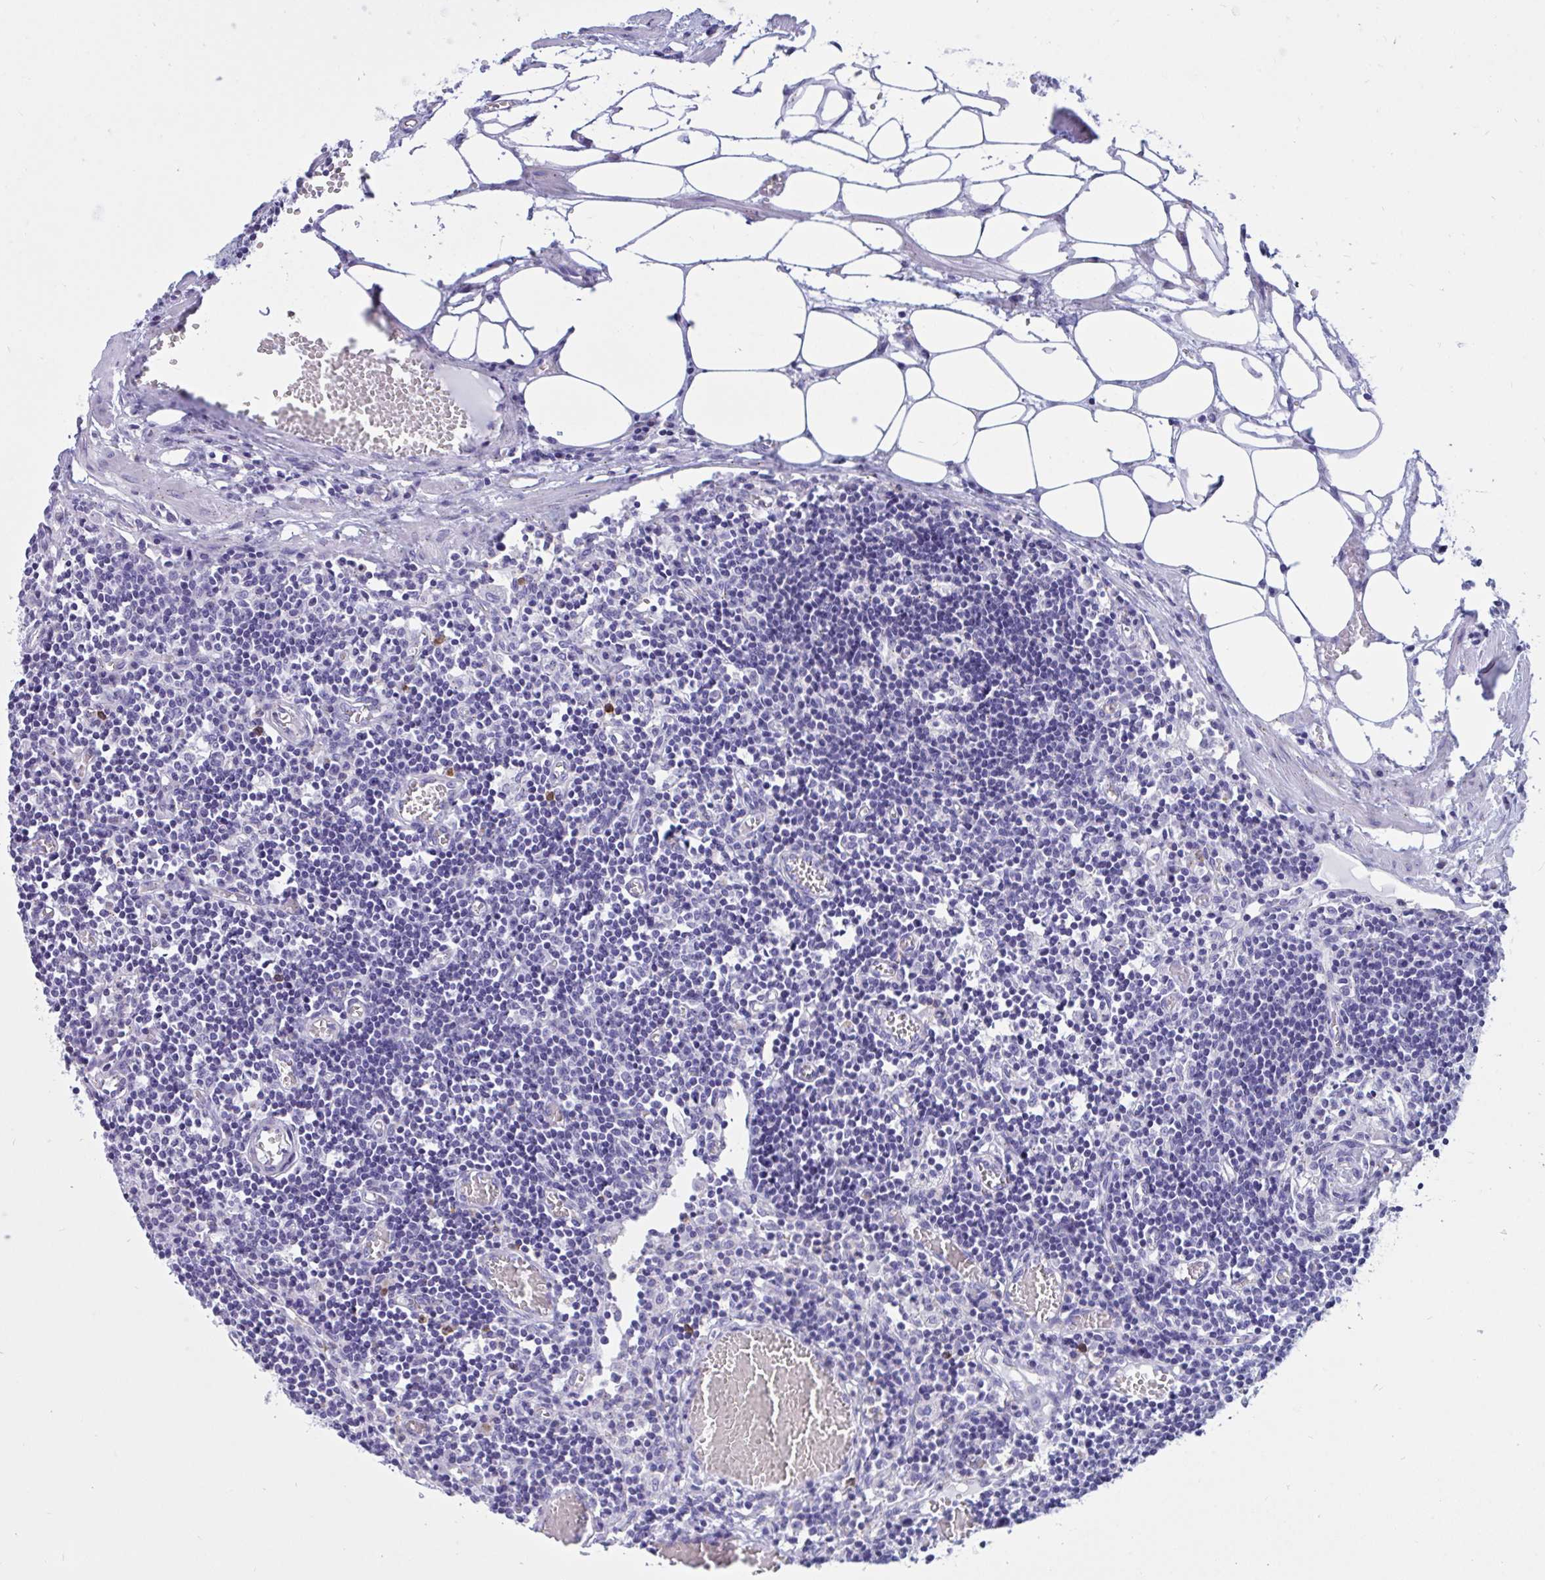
{"staining": {"intensity": "weak", "quantity": "<25%", "location": "cytoplasmic/membranous"}, "tissue": "lymph node", "cell_type": "Germinal center cells", "image_type": "normal", "snomed": [{"axis": "morphology", "description": "Normal tissue, NOS"}, {"axis": "topography", "description": "Lymph node"}], "caption": "Protein analysis of unremarkable lymph node reveals no significant positivity in germinal center cells.", "gene": "RNASE3", "patient": {"sex": "male", "age": 66}}